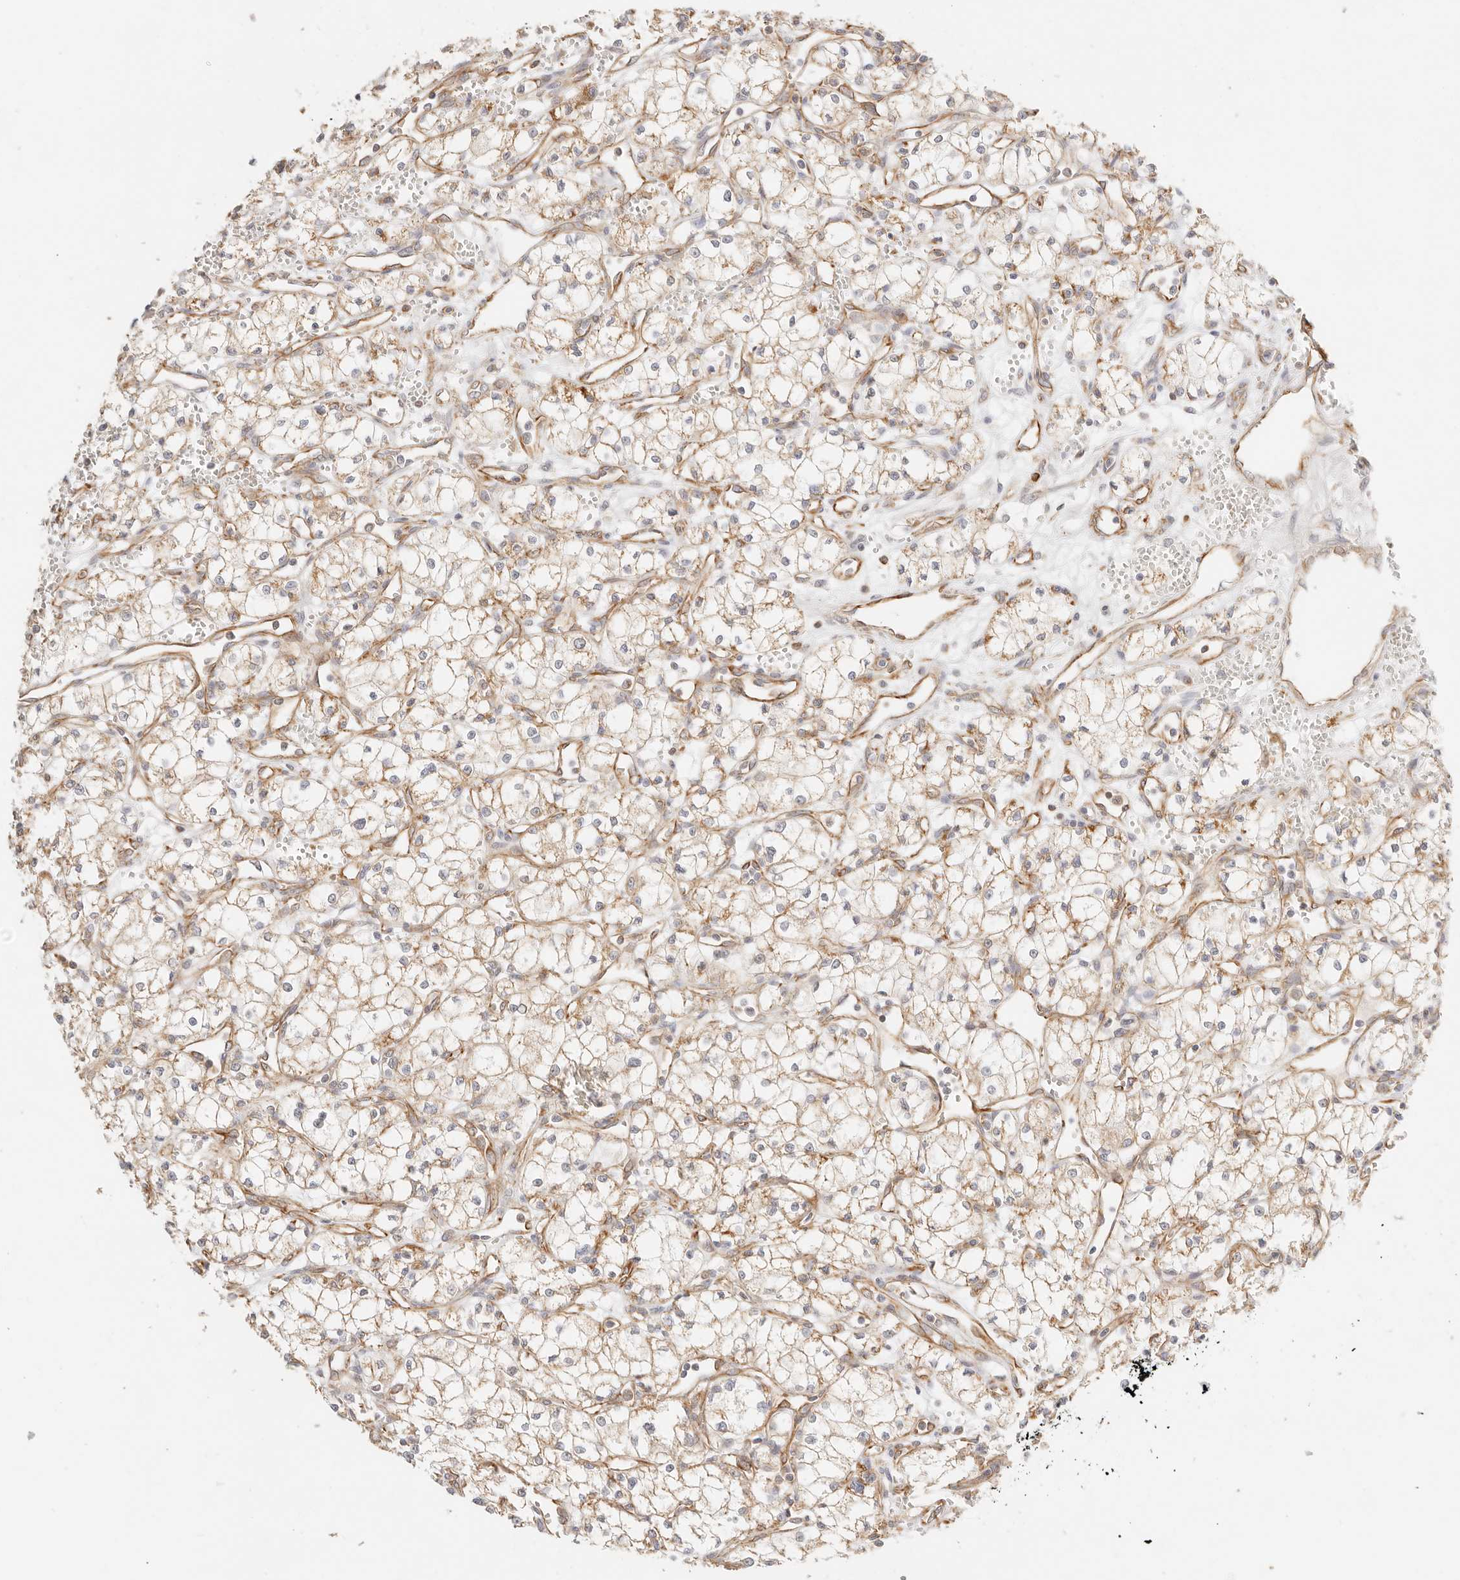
{"staining": {"intensity": "weak", "quantity": "25%-75%", "location": "cytoplasmic/membranous"}, "tissue": "renal cancer", "cell_type": "Tumor cells", "image_type": "cancer", "snomed": [{"axis": "morphology", "description": "Adenocarcinoma, NOS"}, {"axis": "topography", "description": "Kidney"}], "caption": "A histopathology image of renal cancer (adenocarcinoma) stained for a protein shows weak cytoplasmic/membranous brown staining in tumor cells.", "gene": "ZC3H11A", "patient": {"sex": "male", "age": 59}}